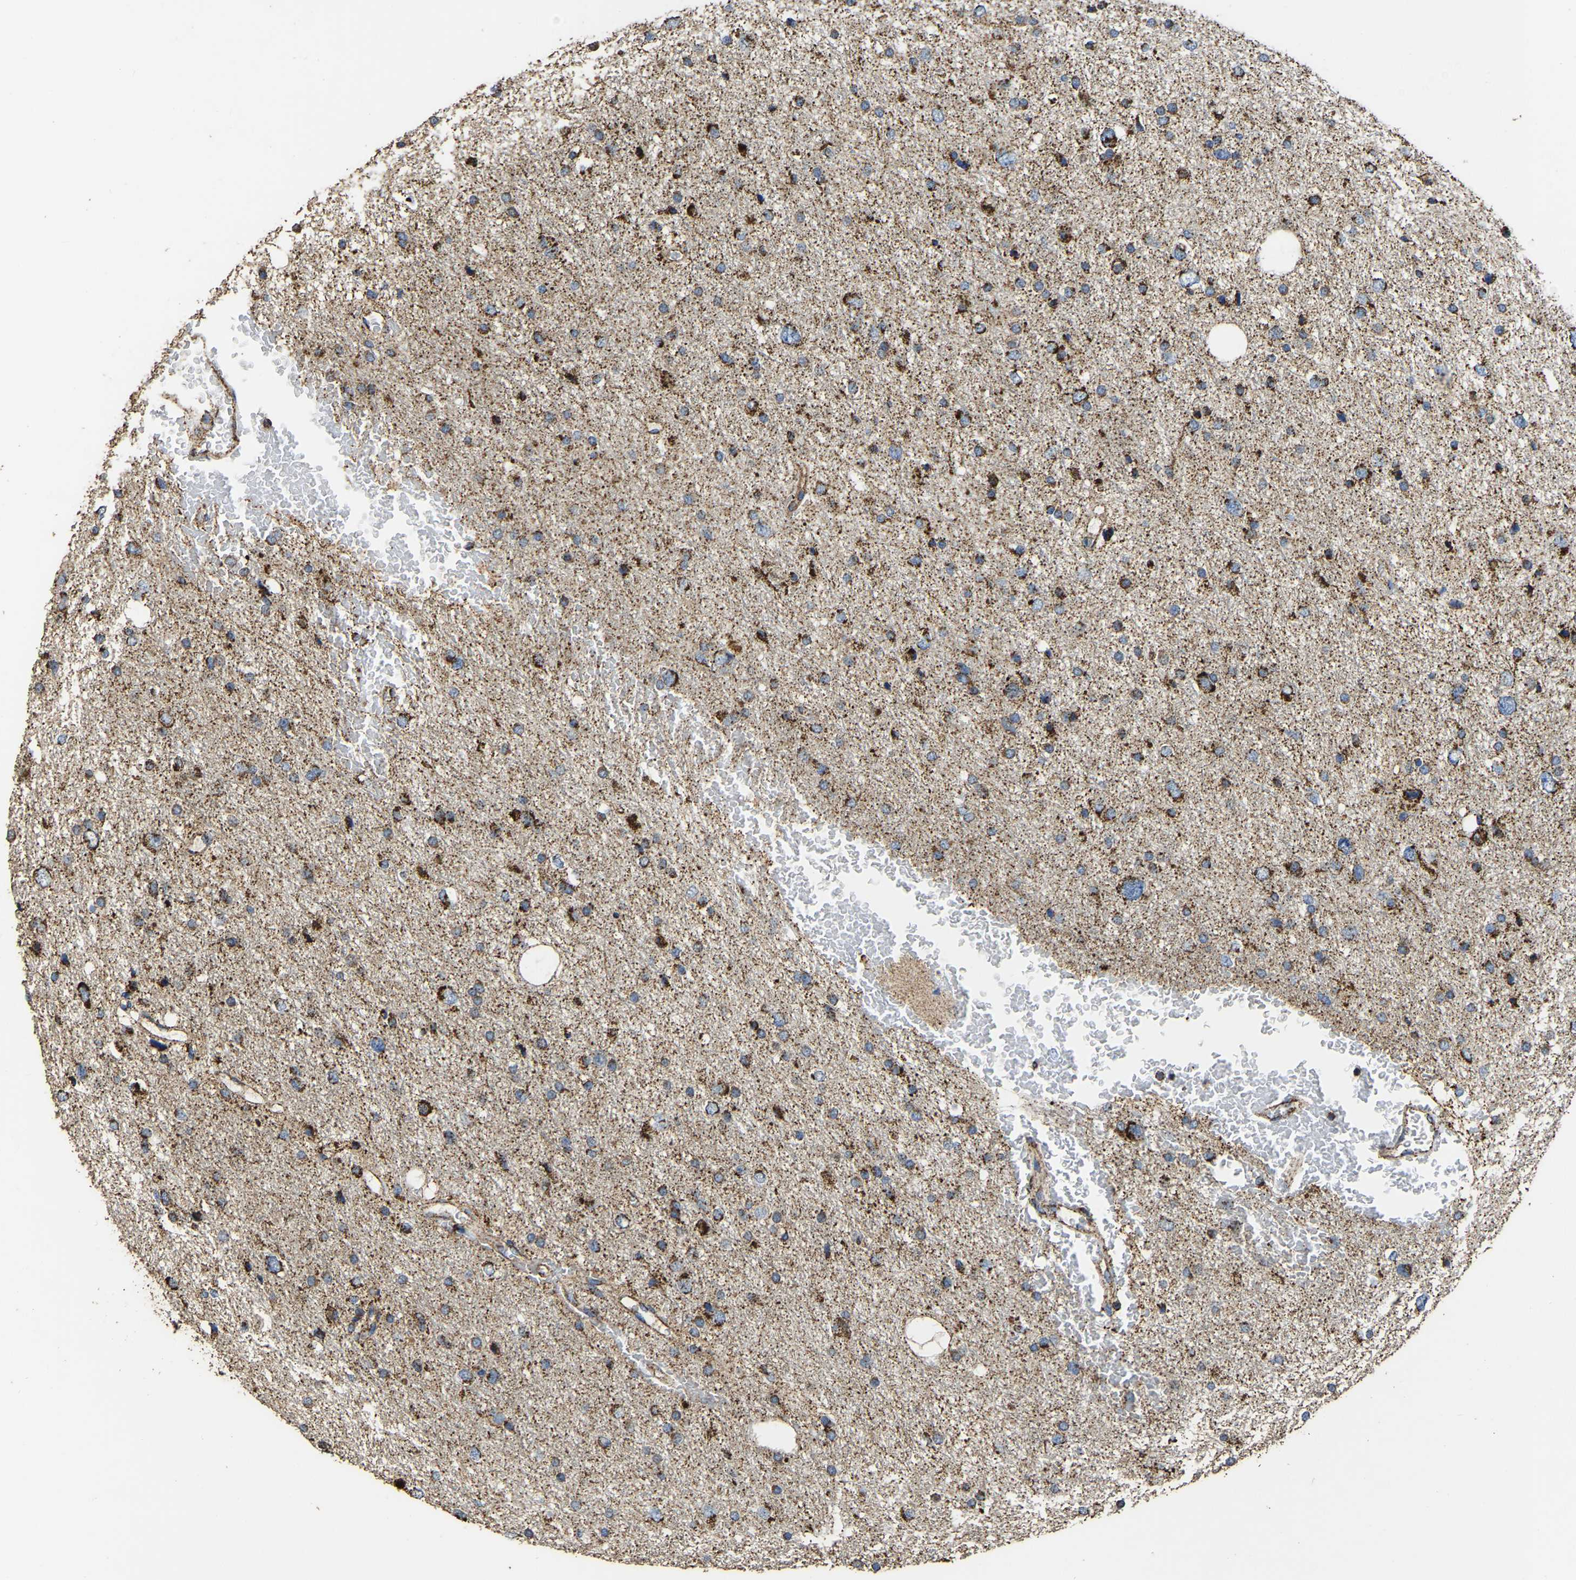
{"staining": {"intensity": "strong", "quantity": "25%-75%", "location": "cytoplasmic/membranous"}, "tissue": "glioma", "cell_type": "Tumor cells", "image_type": "cancer", "snomed": [{"axis": "morphology", "description": "Glioma, malignant, Low grade"}, {"axis": "topography", "description": "Brain"}], "caption": "This is a micrograph of IHC staining of glioma, which shows strong staining in the cytoplasmic/membranous of tumor cells.", "gene": "ETFA", "patient": {"sex": "female", "age": 37}}